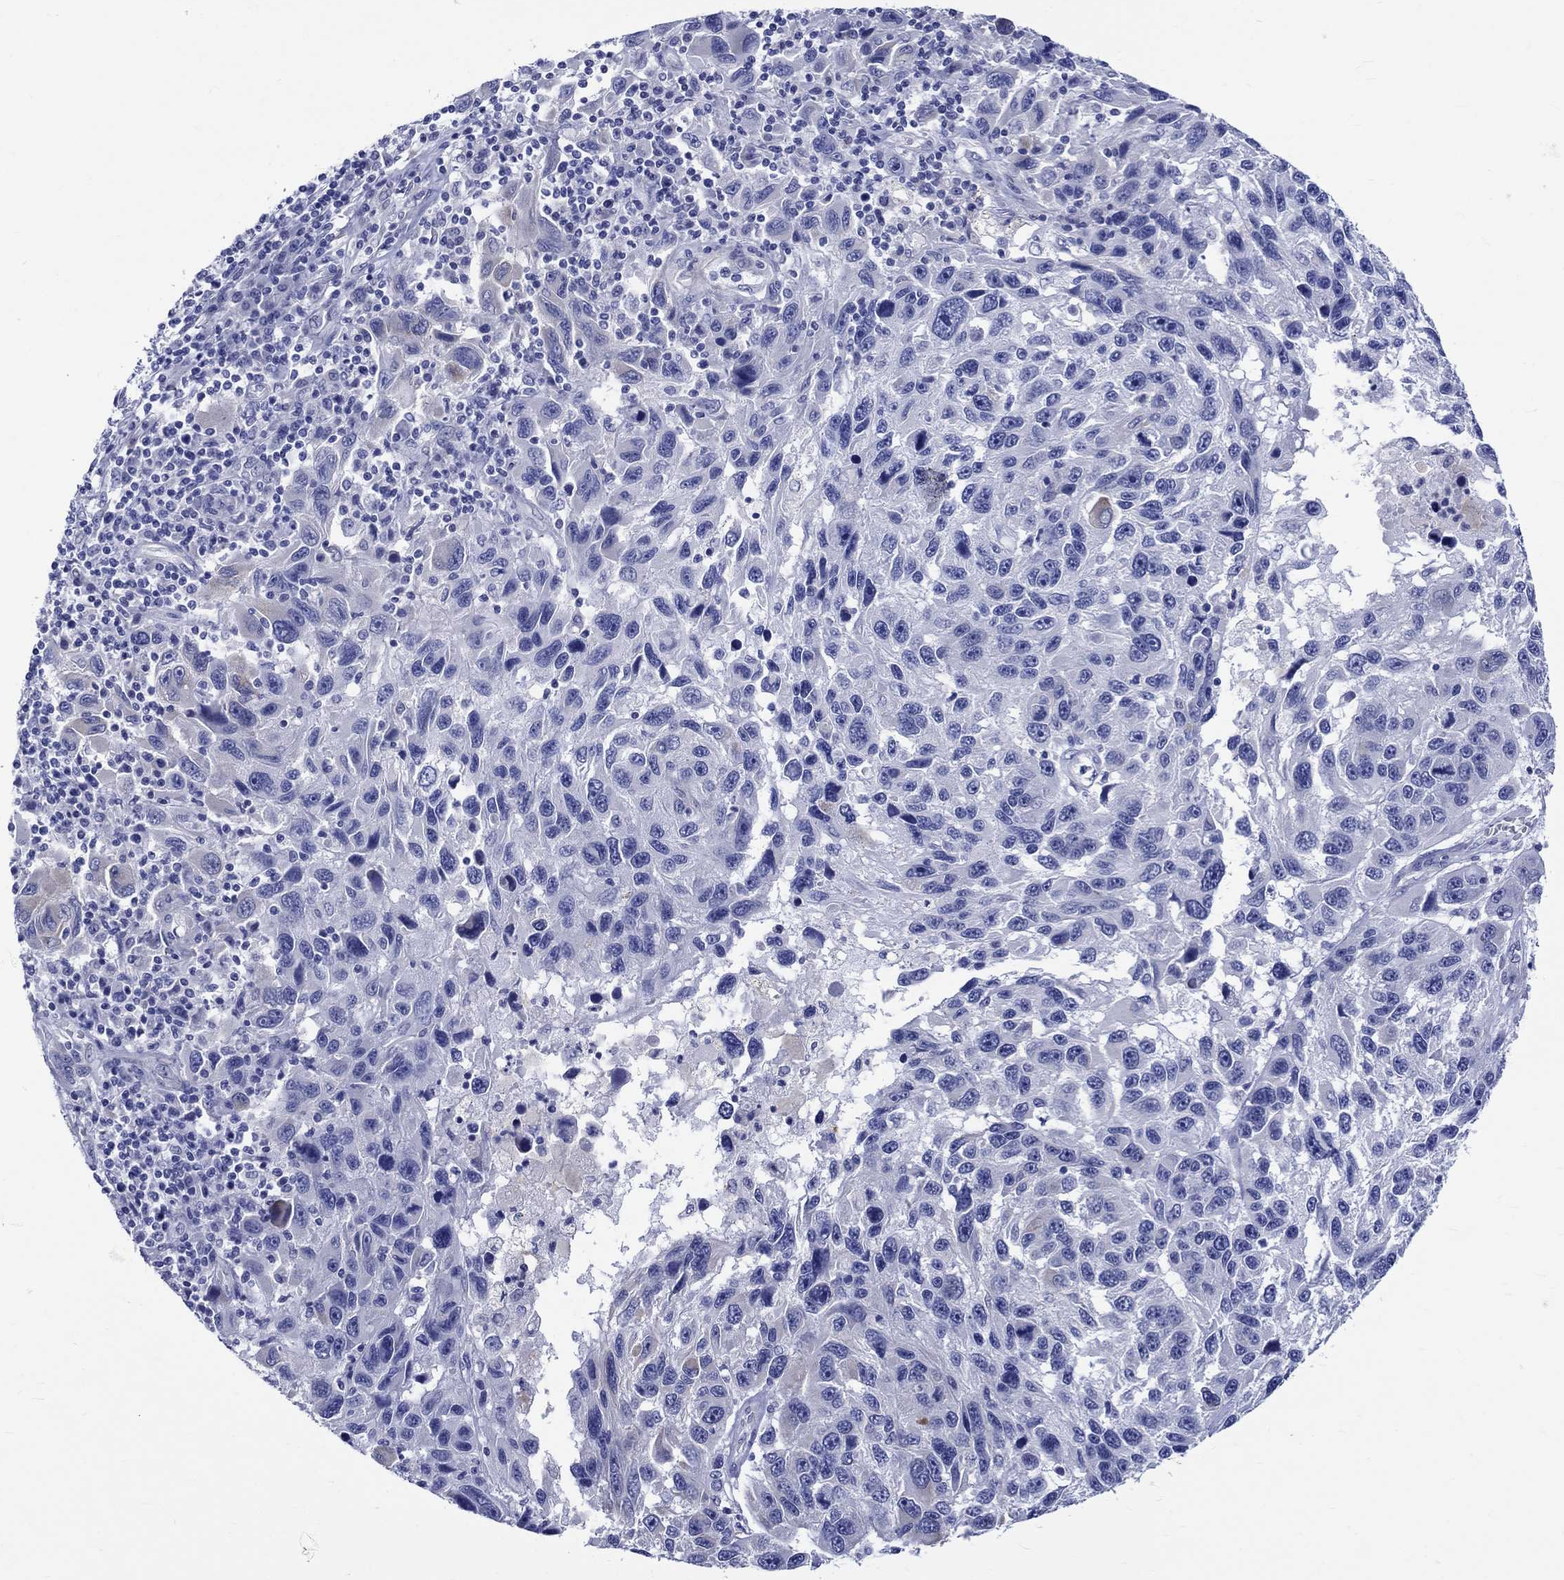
{"staining": {"intensity": "negative", "quantity": "none", "location": "none"}, "tissue": "melanoma", "cell_type": "Tumor cells", "image_type": "cancer", "snomed": [{"axis": "morphology", "description": "Malignant melanoma, NOS"}, {"axis": "topography", "description": "Skin"}], "caption": "Immunohistochemistry of human melanoma exhibits no positivity in tumor cells.", "gene": "SH2D7", "patient": {"sex": "male", "age": 53}}